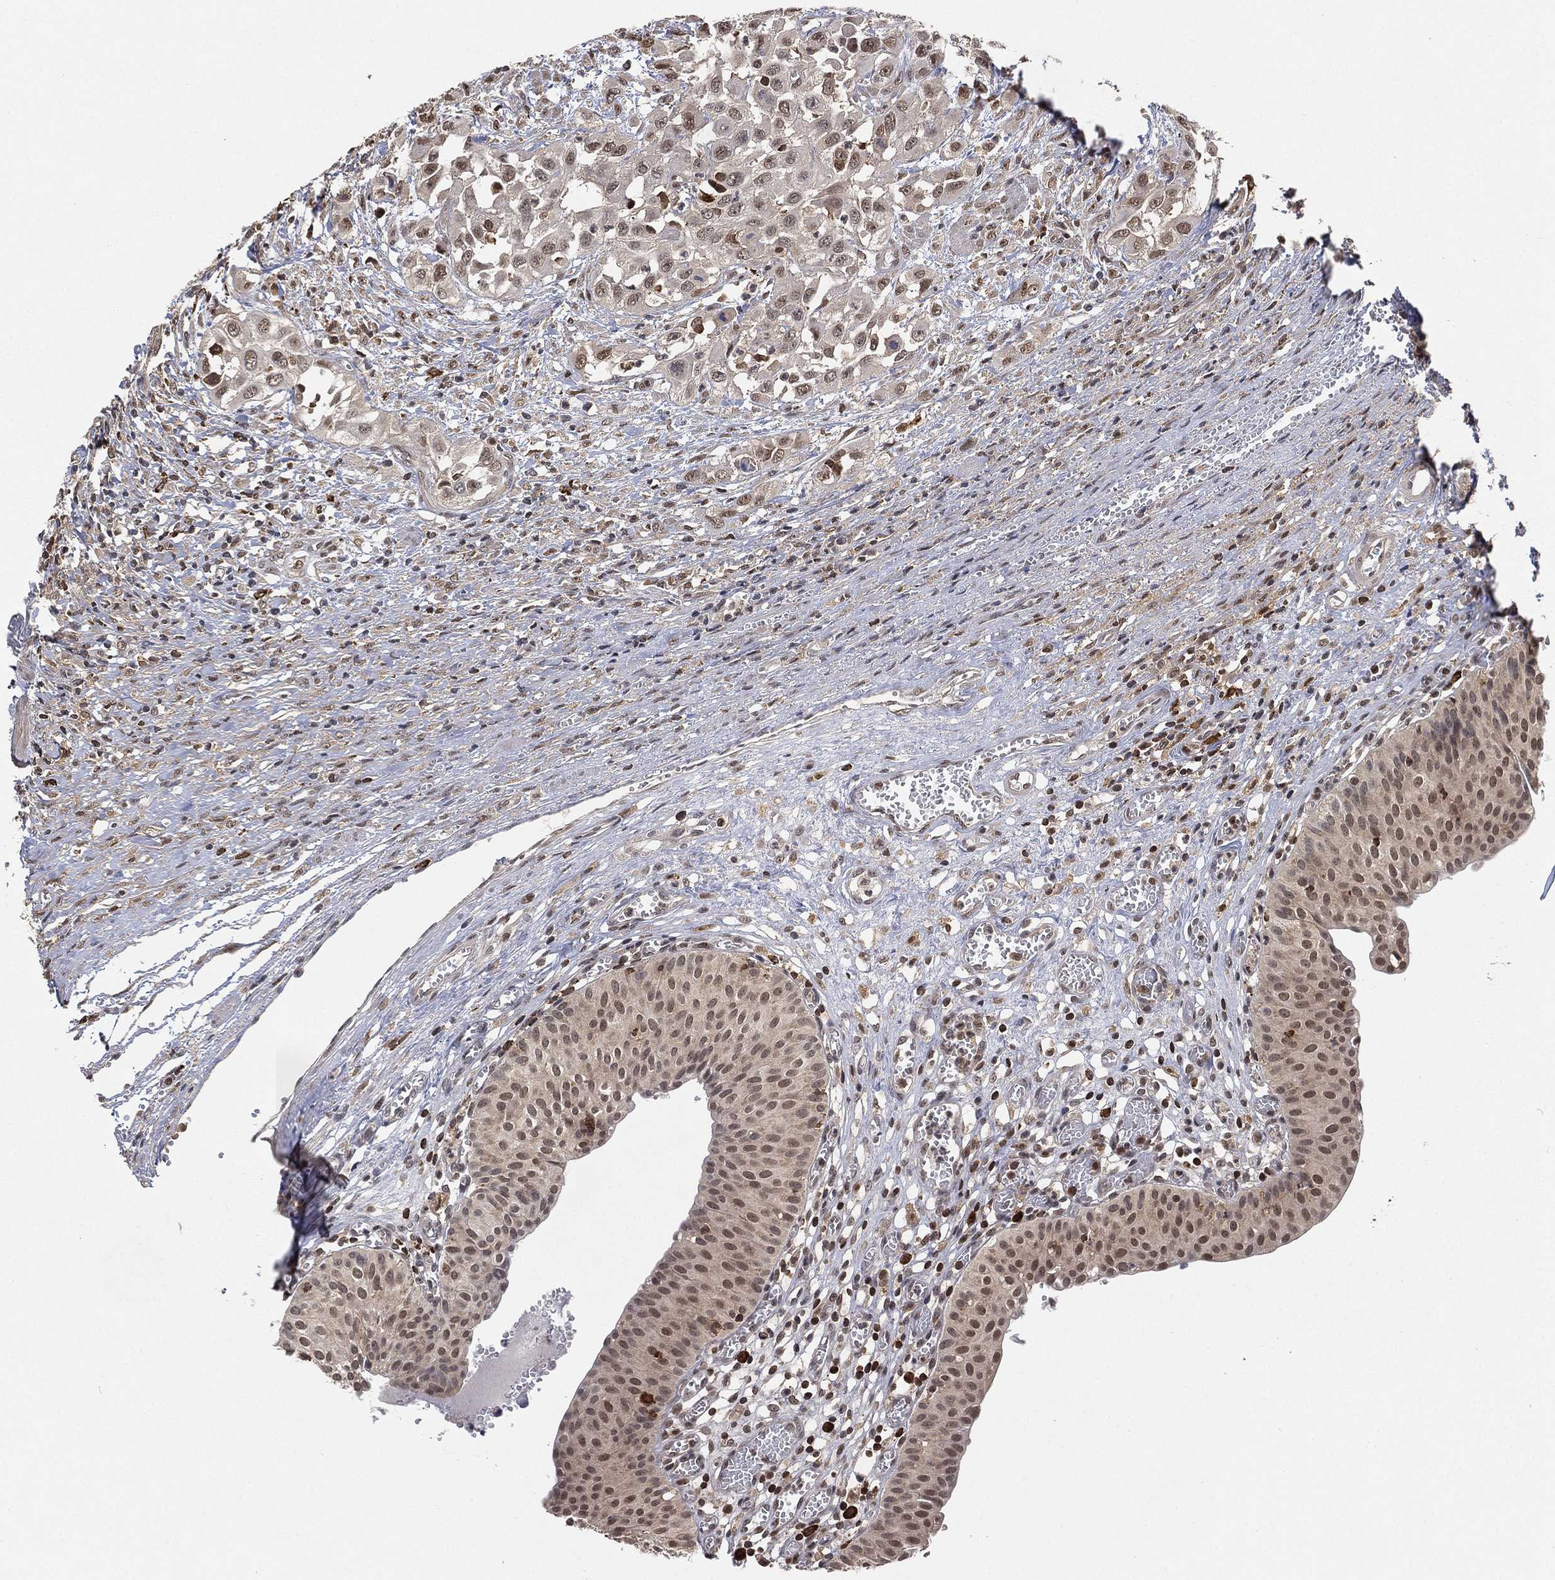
{"staining": {"intensity": "moderate", "quantity": "<25%", "location": "nuclear"}, "tissue": "urinary bladder", "cell_type": "Urothelial cells", "image_type": "normal", "snomed": [{"axis": "morphology", "description": "Normal tissue, NOS"}, {"axis": "morphology", "description": "Urothelial carcinoma, NOS"}, {"axis": "morphology", "description": "Urothelial carcinoma, High grade"}, {"axis": "topography", "description": "Urinary bladder"}], "caption": "Moderate nuclear staining for a protein is appreciated in about <25% of urothelial cells of unremarkable urinary bladder using IHC.", "gene": "WDR26", "patient": {"sex": "male", "age": 57}}